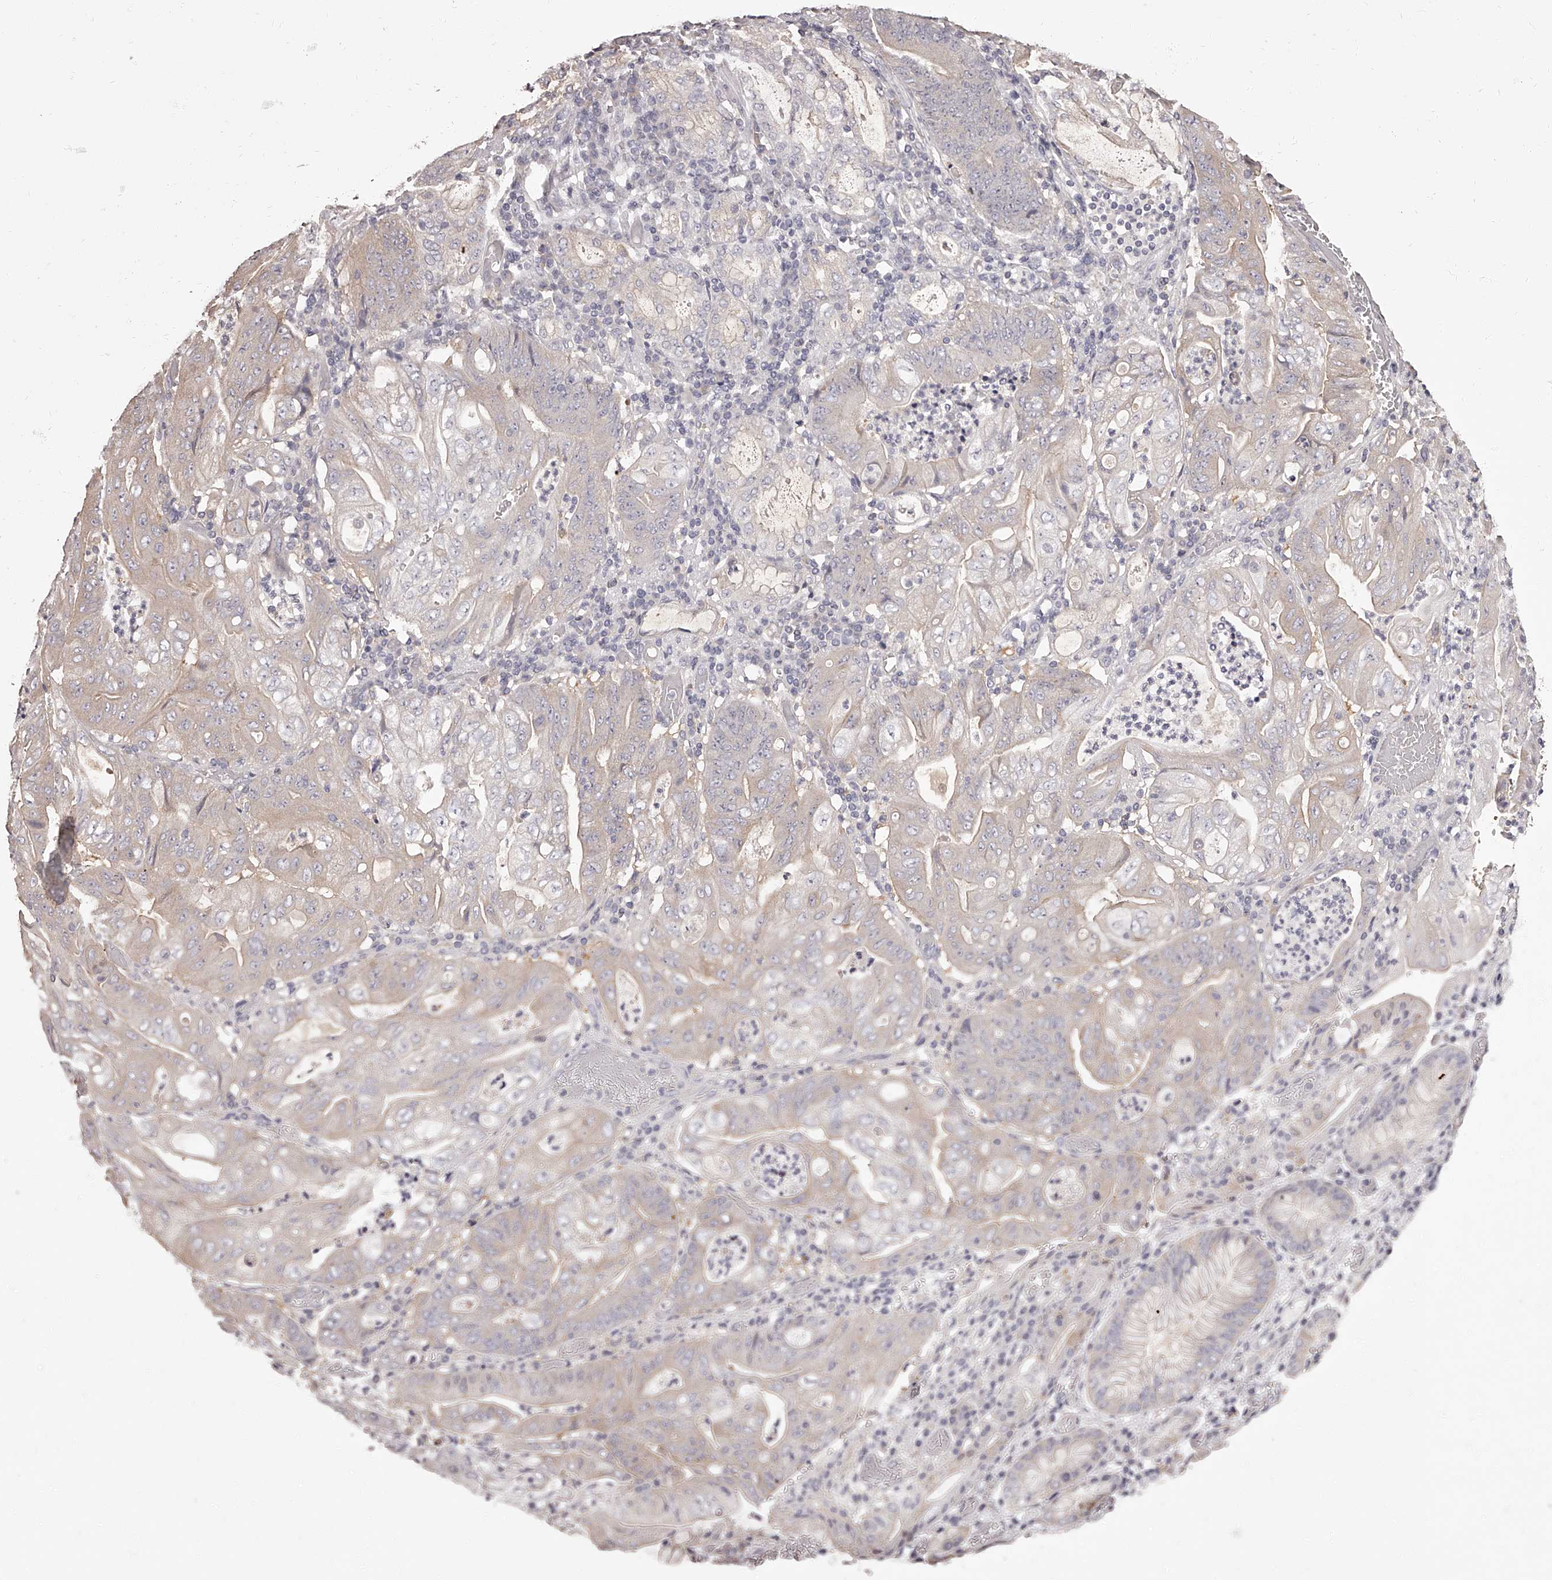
{"staining": {"intensity": "negative", "quantity": "none", "location": "none"}, "tissue": "stomach cancer", "cell_type": "Tumor cells", "image_type": "cancer", "snomed": [{"axis": "morphology", "description": "Adenocarcinoma, NOS"}, {"axis": "topography", "description": "Stomach"}], "caption": "Tumor cells are negative for brown protein staining in stomach adenocarcinoma.", "gene": "APEH", "patient": {"sex": "female", "age": 73}}